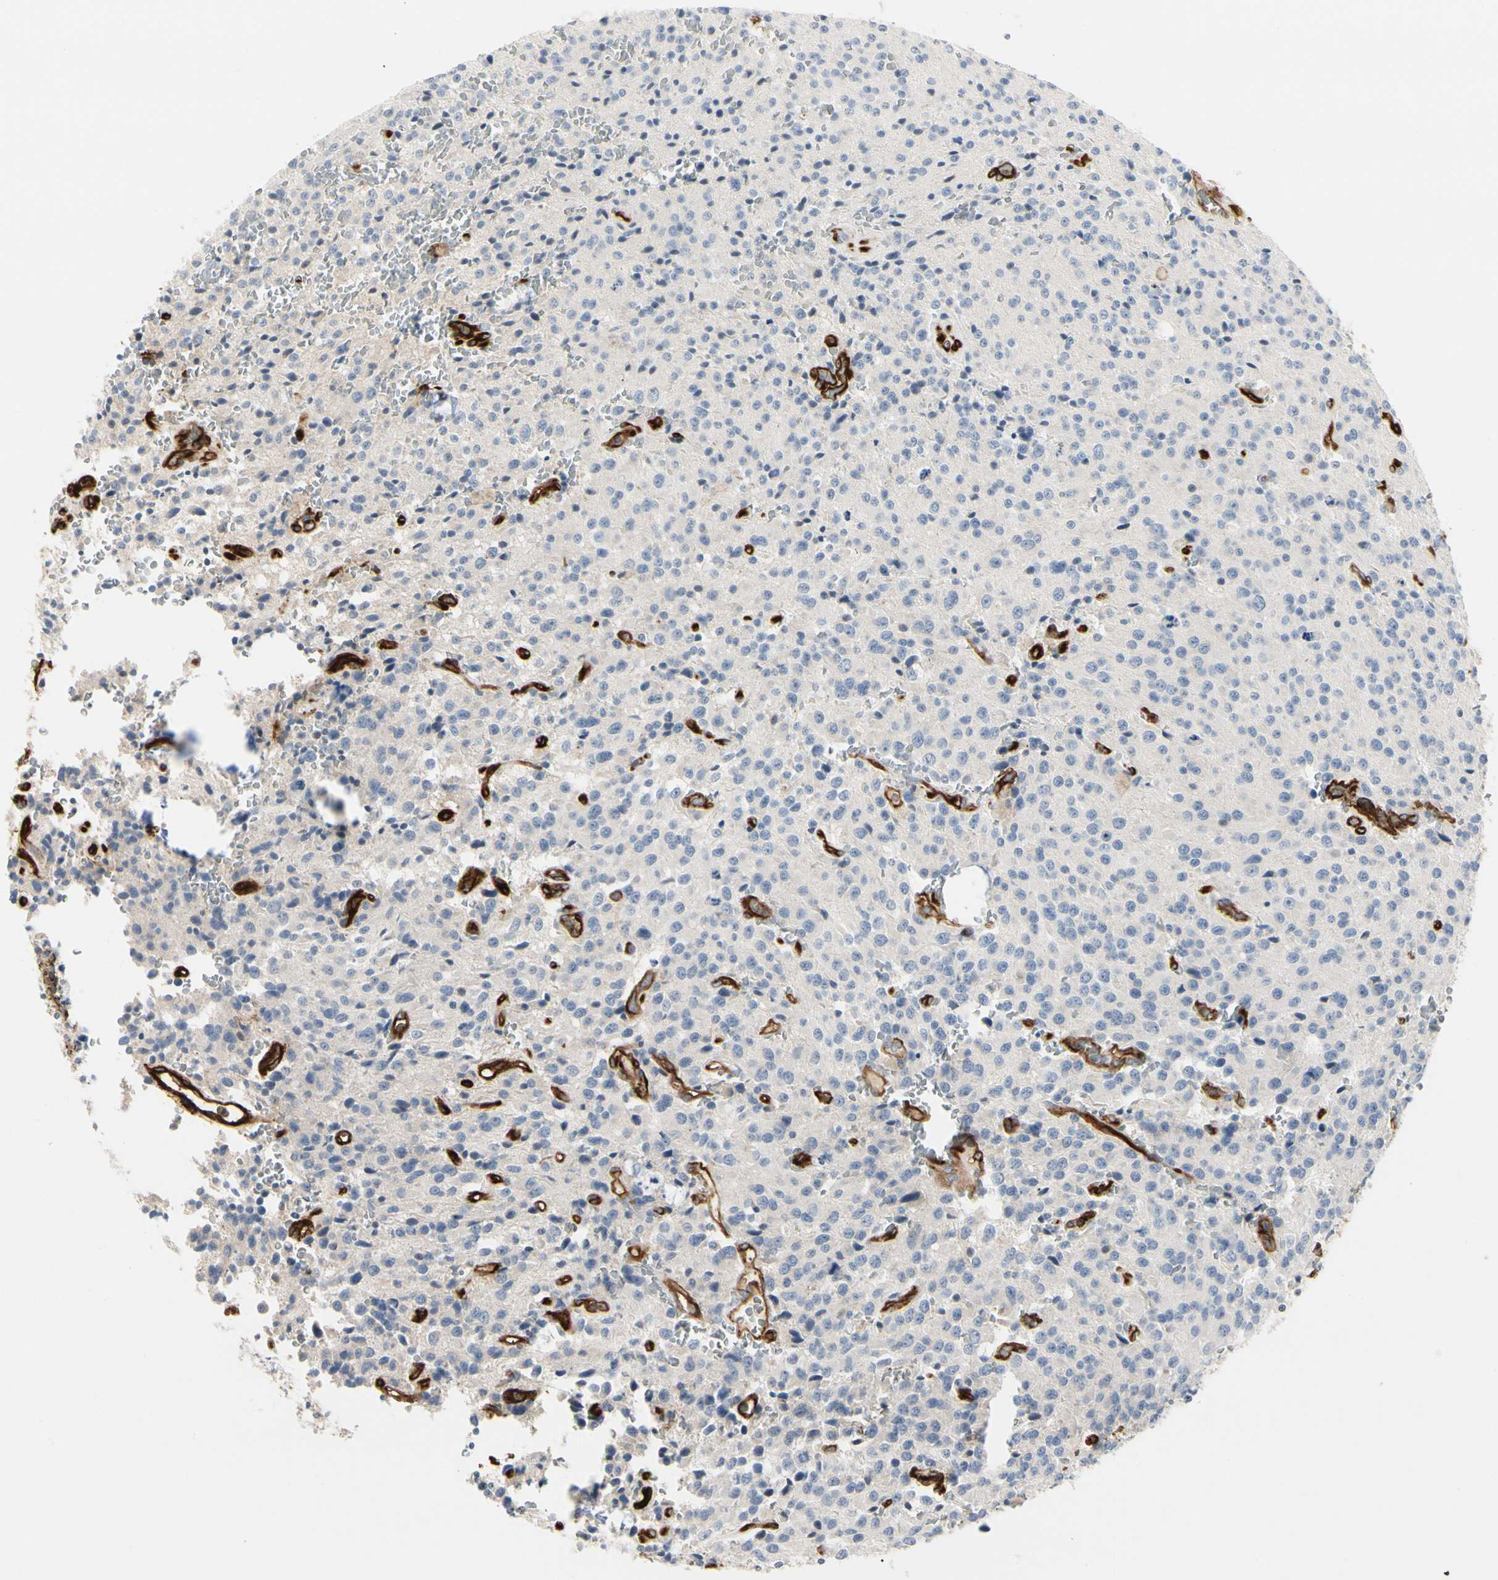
{"staining": {"intensity": "negative", "quantity": "none", "location": "none"}, "tissue": "glioma", "cell_type": "Tumor cells", "image_type": "cancer", "snomed": [{"axis": "morphology", "description": "Glioma, malignant, Low grade"}, {"axis": "topography", "description": "Brain"}], "caption": "Protein analysis of low-grade glioma (malignant) reveals no significant staining in tumor cells.", "gene": "GGT5", "patient": {"sex": "male", "age": 58}}